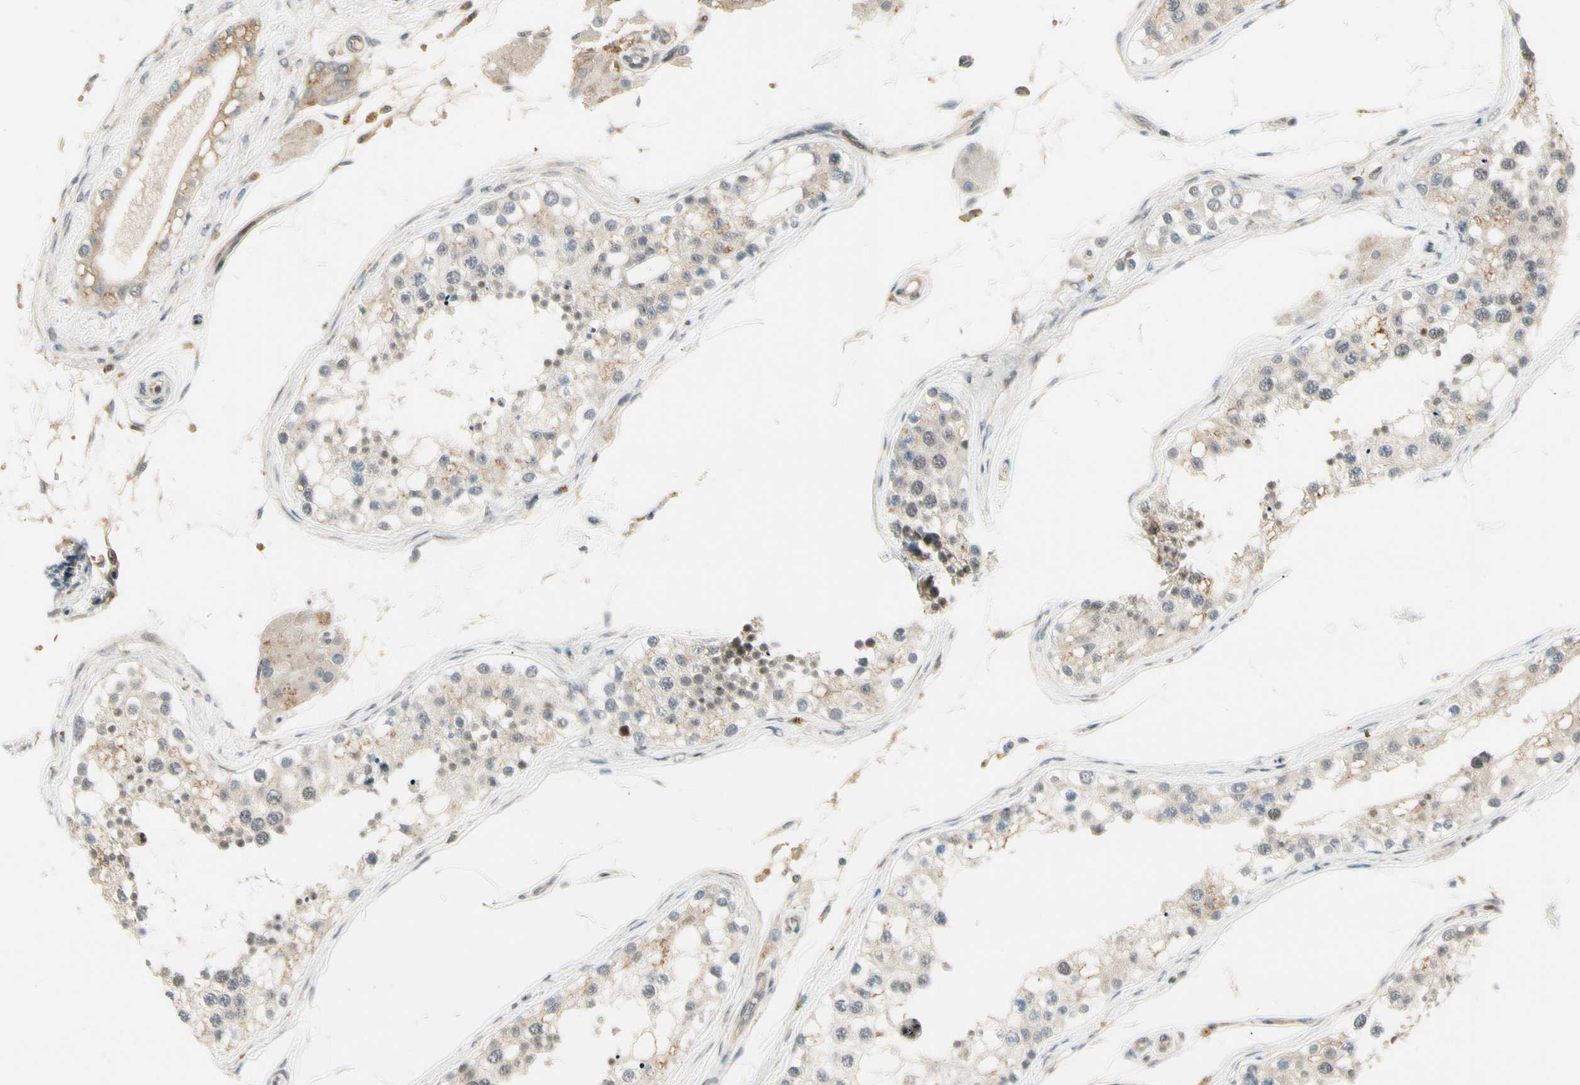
{"staining": {"intensity": "moderate", "quantity": "<25%", "location": "nuclear"}, "tissue": "testis", "cell_type": "Cells in seminiferous ducts", "image_type": "normal", "snomed": [{"axis": "morphology", "description": "Normal tissue, NOS"}, {"axis": "topography", "description": "Testis"}], "caption": "Testis stained with DAB (3,3'-diaminobenzidine) immunohistochemistry displays low levels of moderate nuclear staining in about <25% of cells in seminiferous ducts. (DAB IHC with brightfield microscopy, high magnification).", "gene": "FNDC3B", "patient": {"sex": "male", "age": 68}}